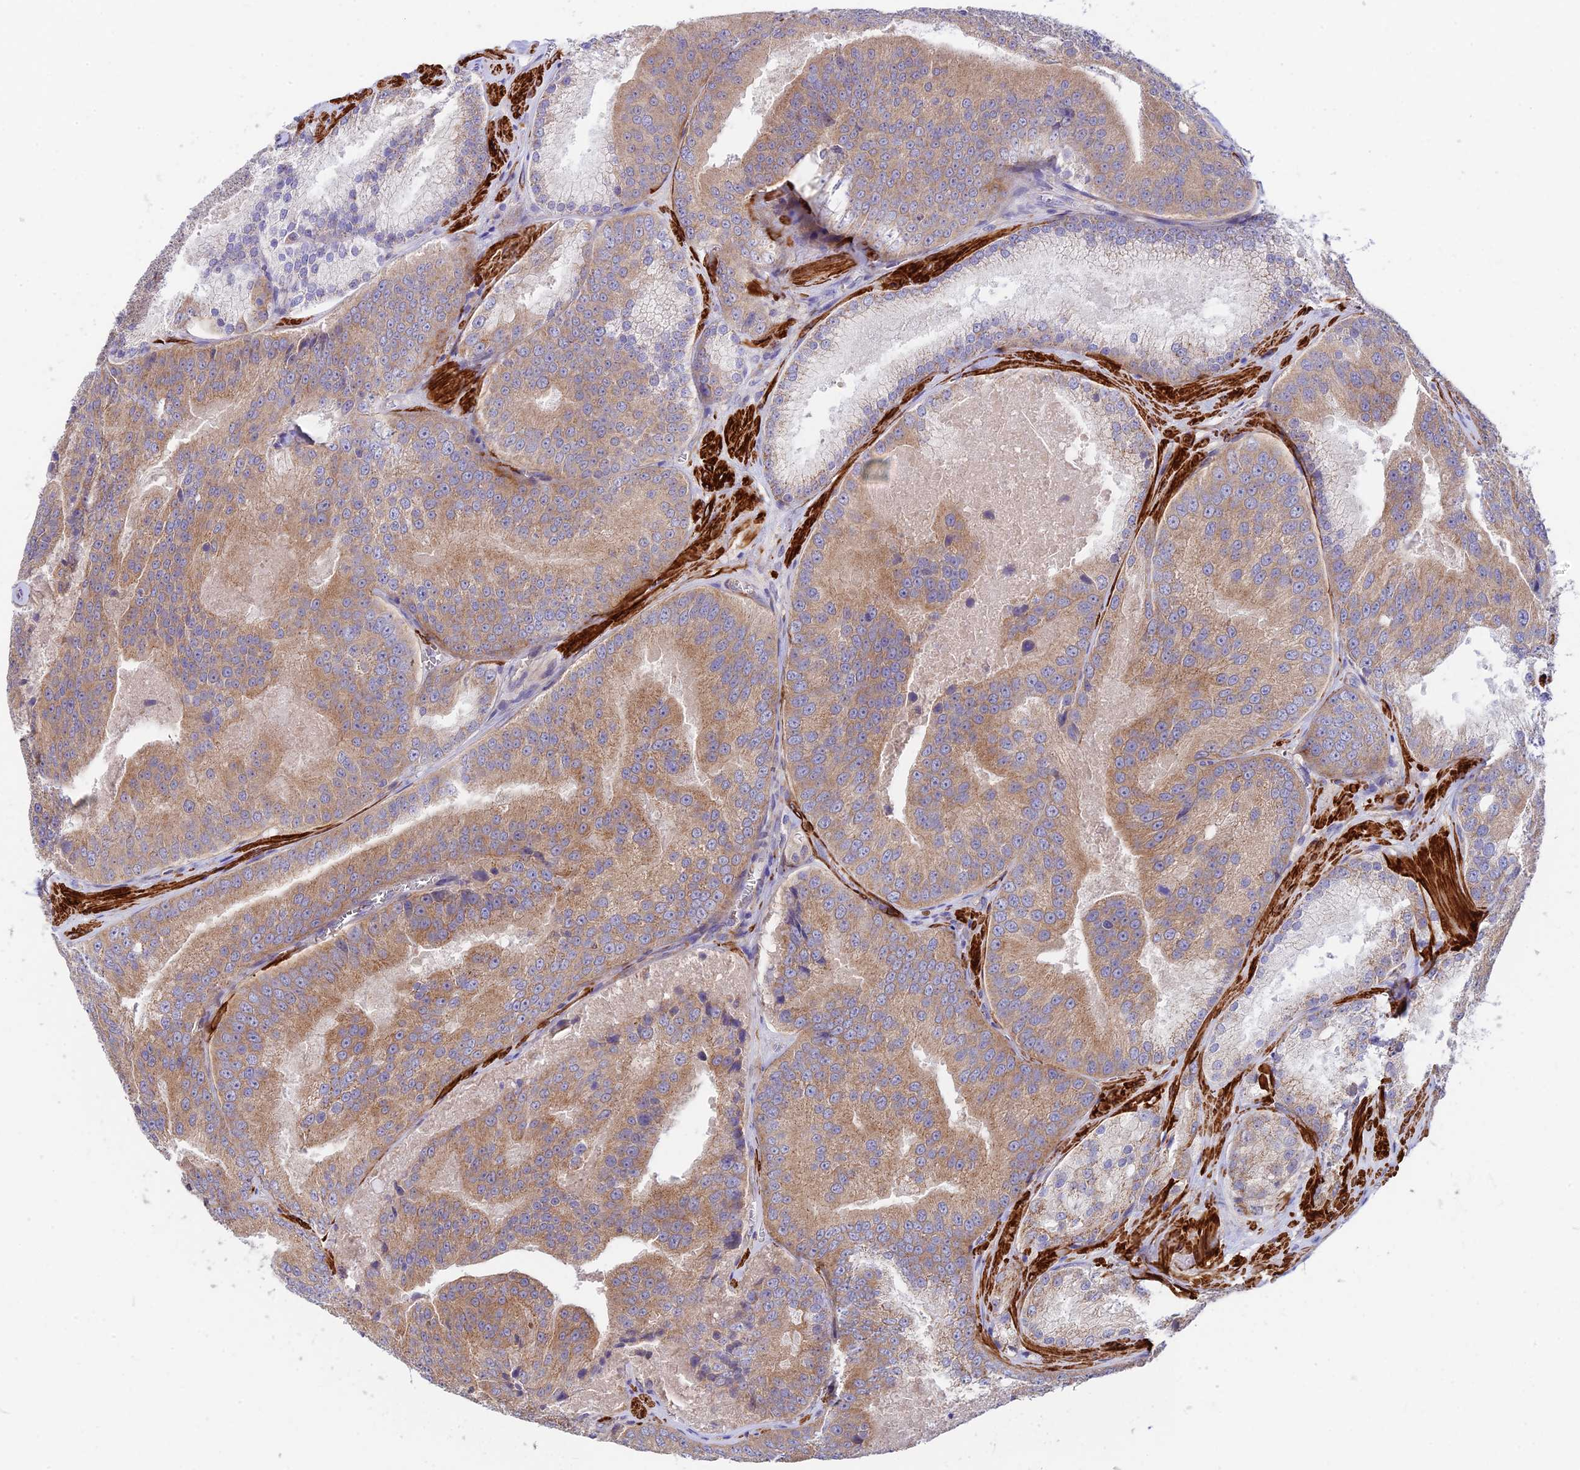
{"staining": {"intensity": "moderate", "quantity": ">75%", "location": "cytoplasmic/membranous"}, "tissue": "prostate cancer", "cell_type": "Tumor cells", "image_type": "cancer", "snomed": [{"axis": "morphology", "description": "Adenocarcinoma, High grade"}, {"axis": "topography", "description": "Prostate"}], "caption": "Human prostate cancer (high-grade adenocarcinoma) stained with a protein marker exhibits moderate staining in tumor cells.", "gene": "ANKRD50", "patient": {"sex": "male", "age": 61}}